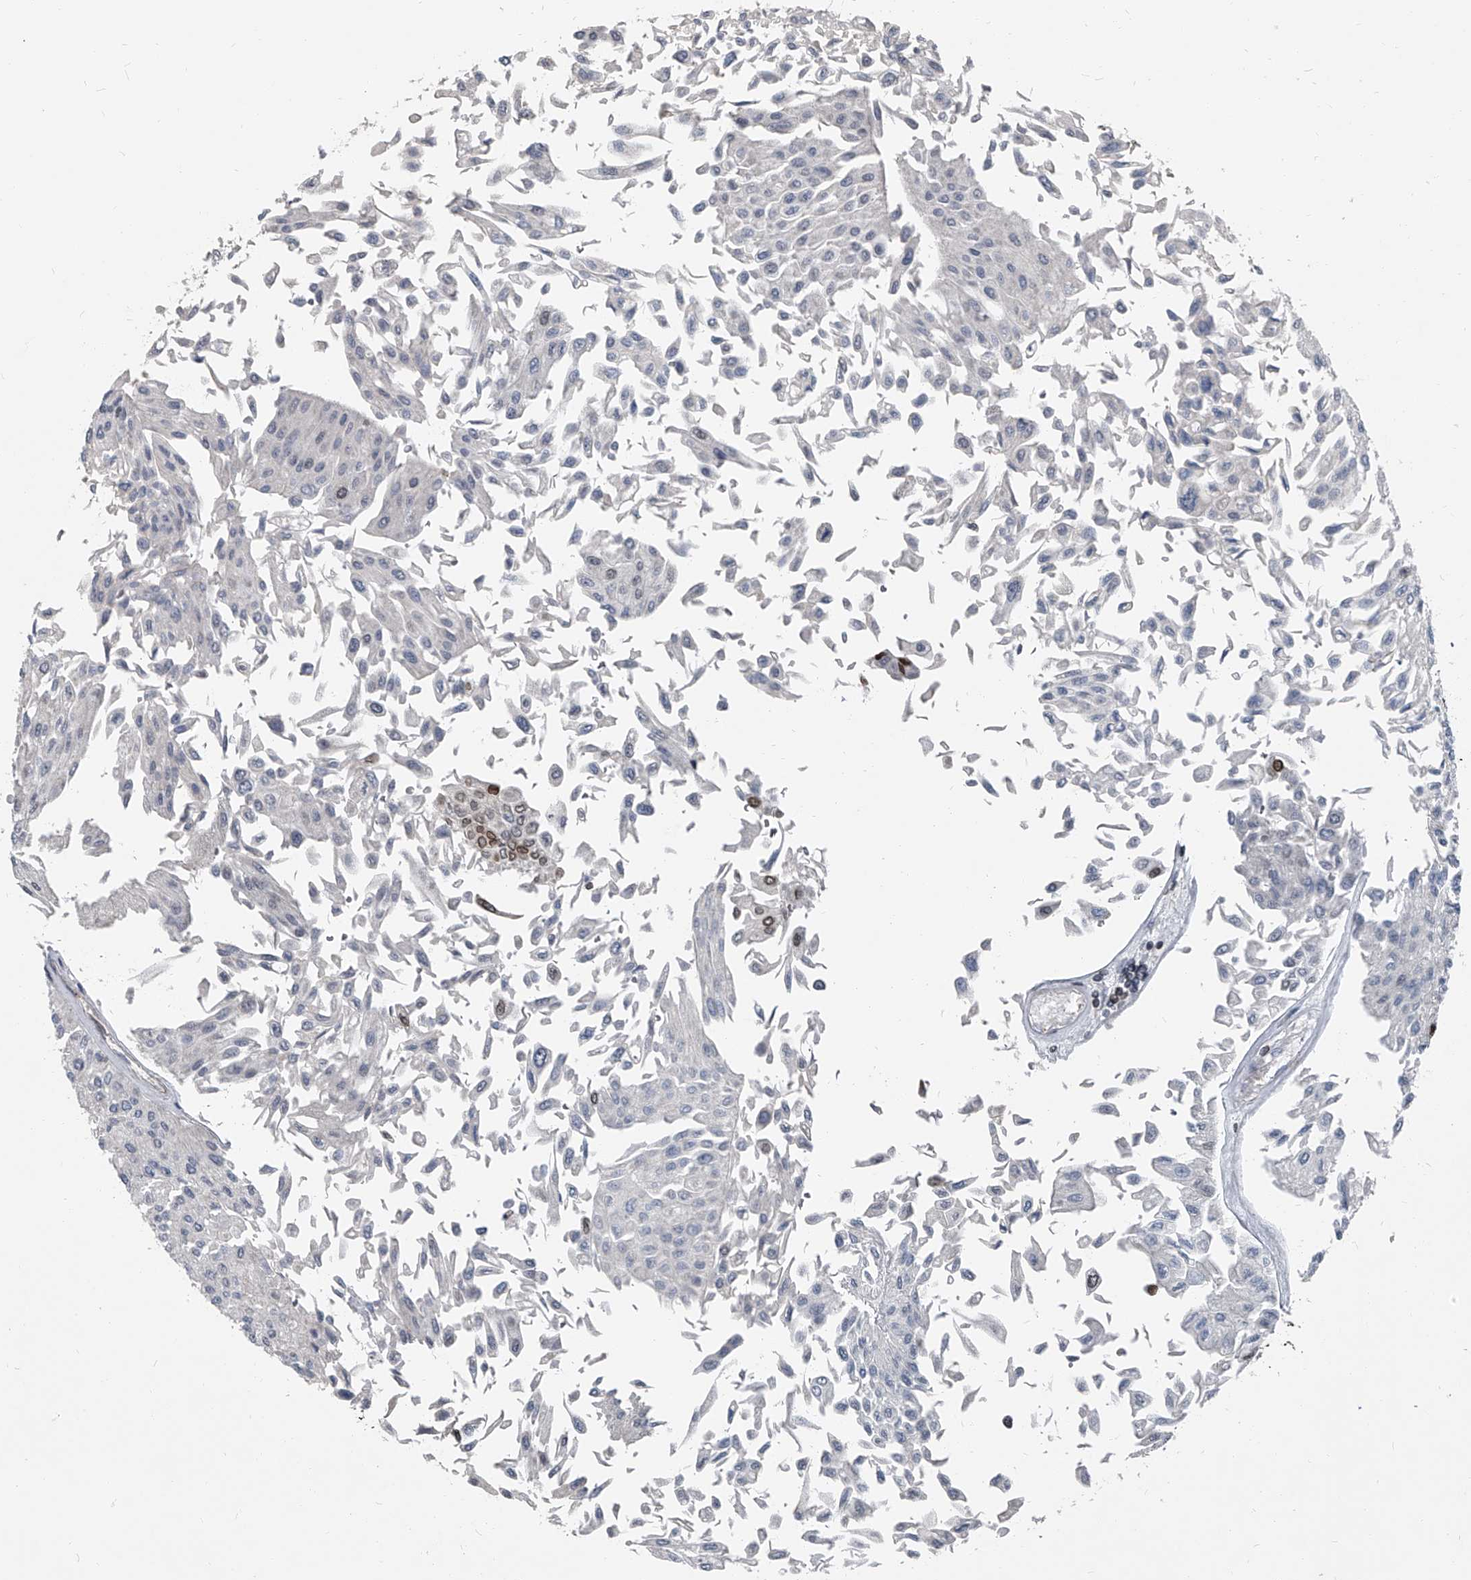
{"staining": {"intensity": "negative", "quantity": "none", "location": "none"}, "tissue": "urothelial cancer", "cell_type": "Tumor cells", "image_type": "cancer", "snomed": [{"axis": "morphology", "description": "Urothelial carcinoma, Low grade"}, {"axis": "topography", "description": "Urinary bladder"}], "caption": "IHC image of human urothelial carcinoma (low-grade) stained for a protein (brown), which displays no staining in tumor cells.", "gene": "PHF20", "patient": {"sex": "male", "age": 67}}